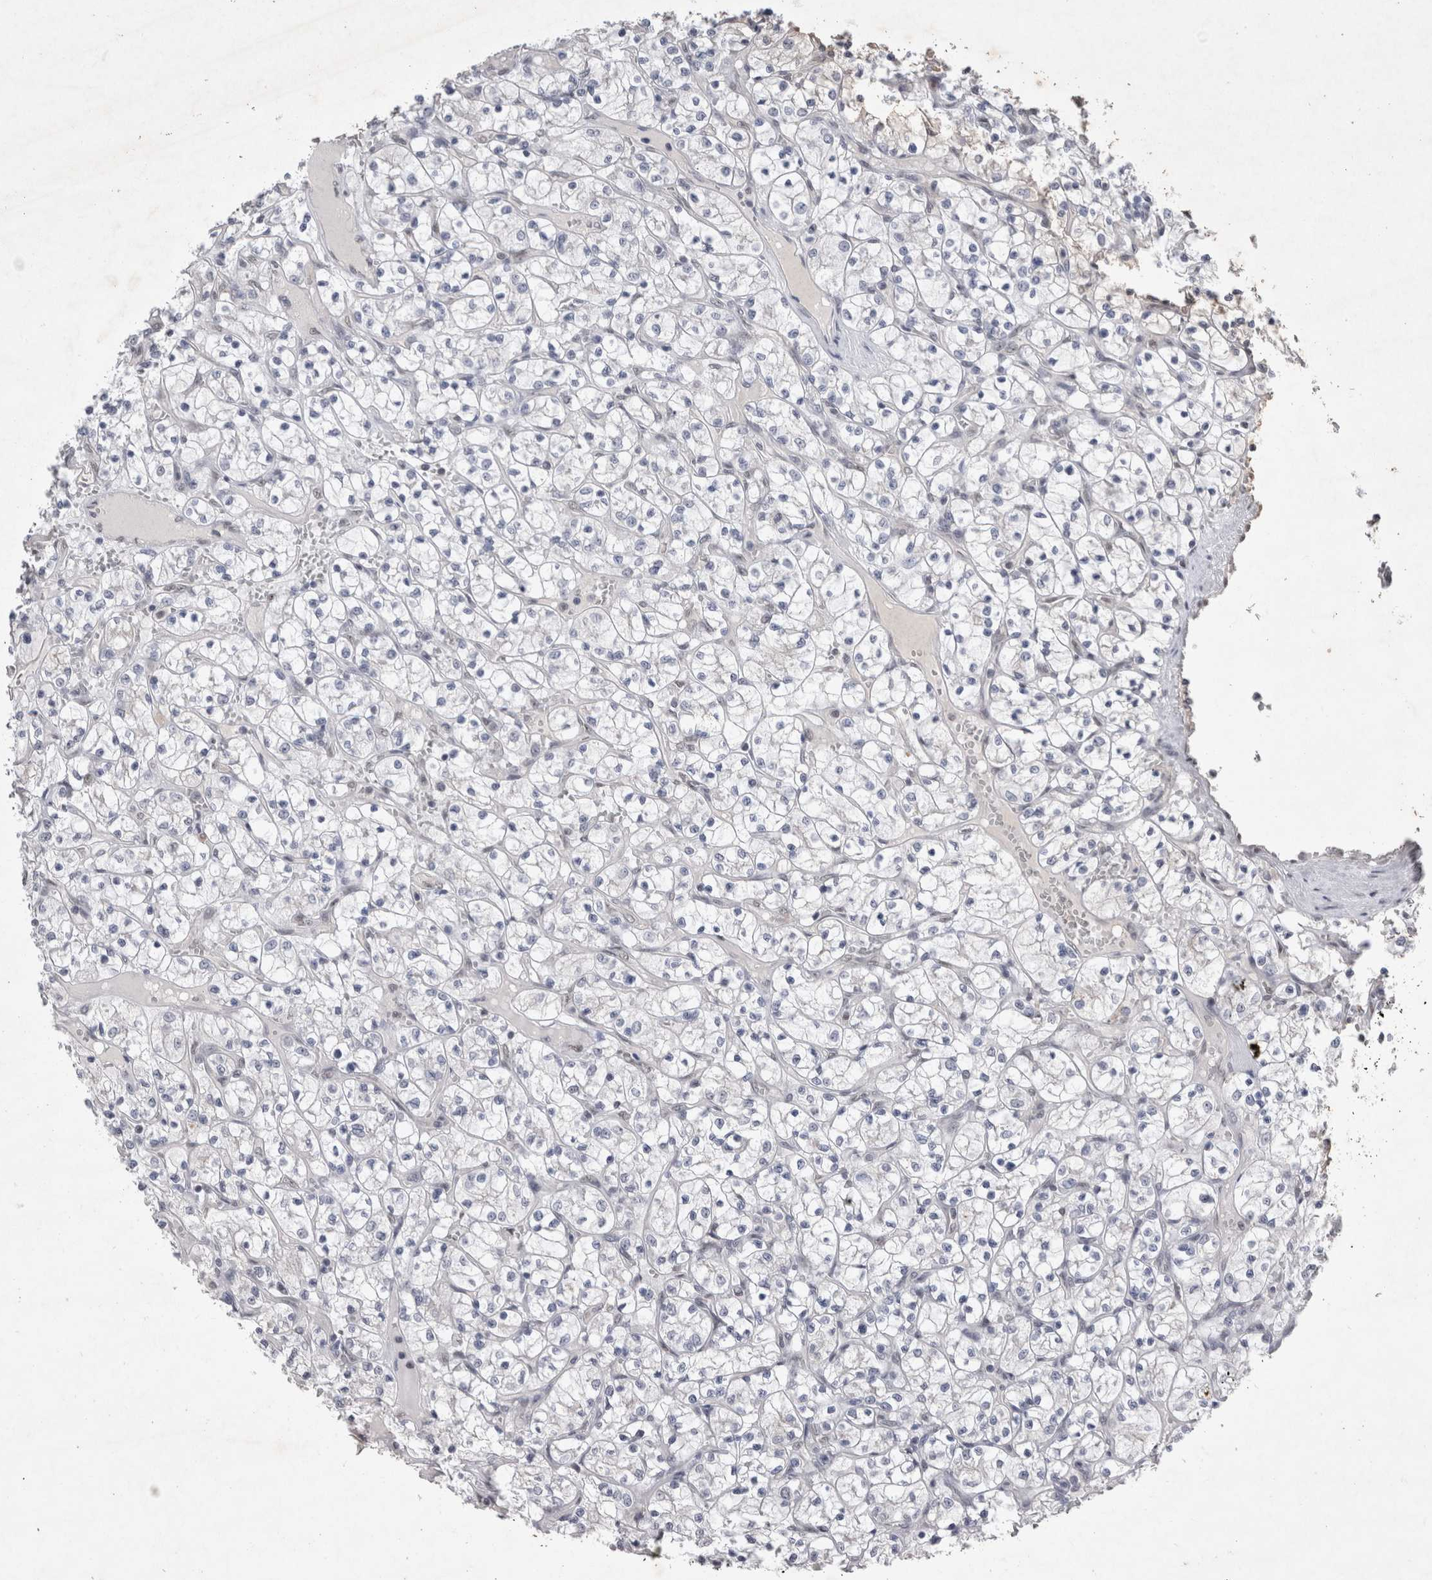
{"staining": {"intensity": "negative", "quantity": "none", "location": "none"}, "tissue": "renal cancer", "cell_type": "Tumor cells", "image_type": "cancer", "snomed": [{"axis": "morphology", "description": "Adenocarcinoma, NOS"}, {"axis": "topography", "description": "Kidney"}], "caption": "Adenocarcinoma (renal) was stained to show a protein in brown. There is no significant expression in tumor cells.", "gene": "RBM6", "patient": {"sex": "female", "age": 69}}